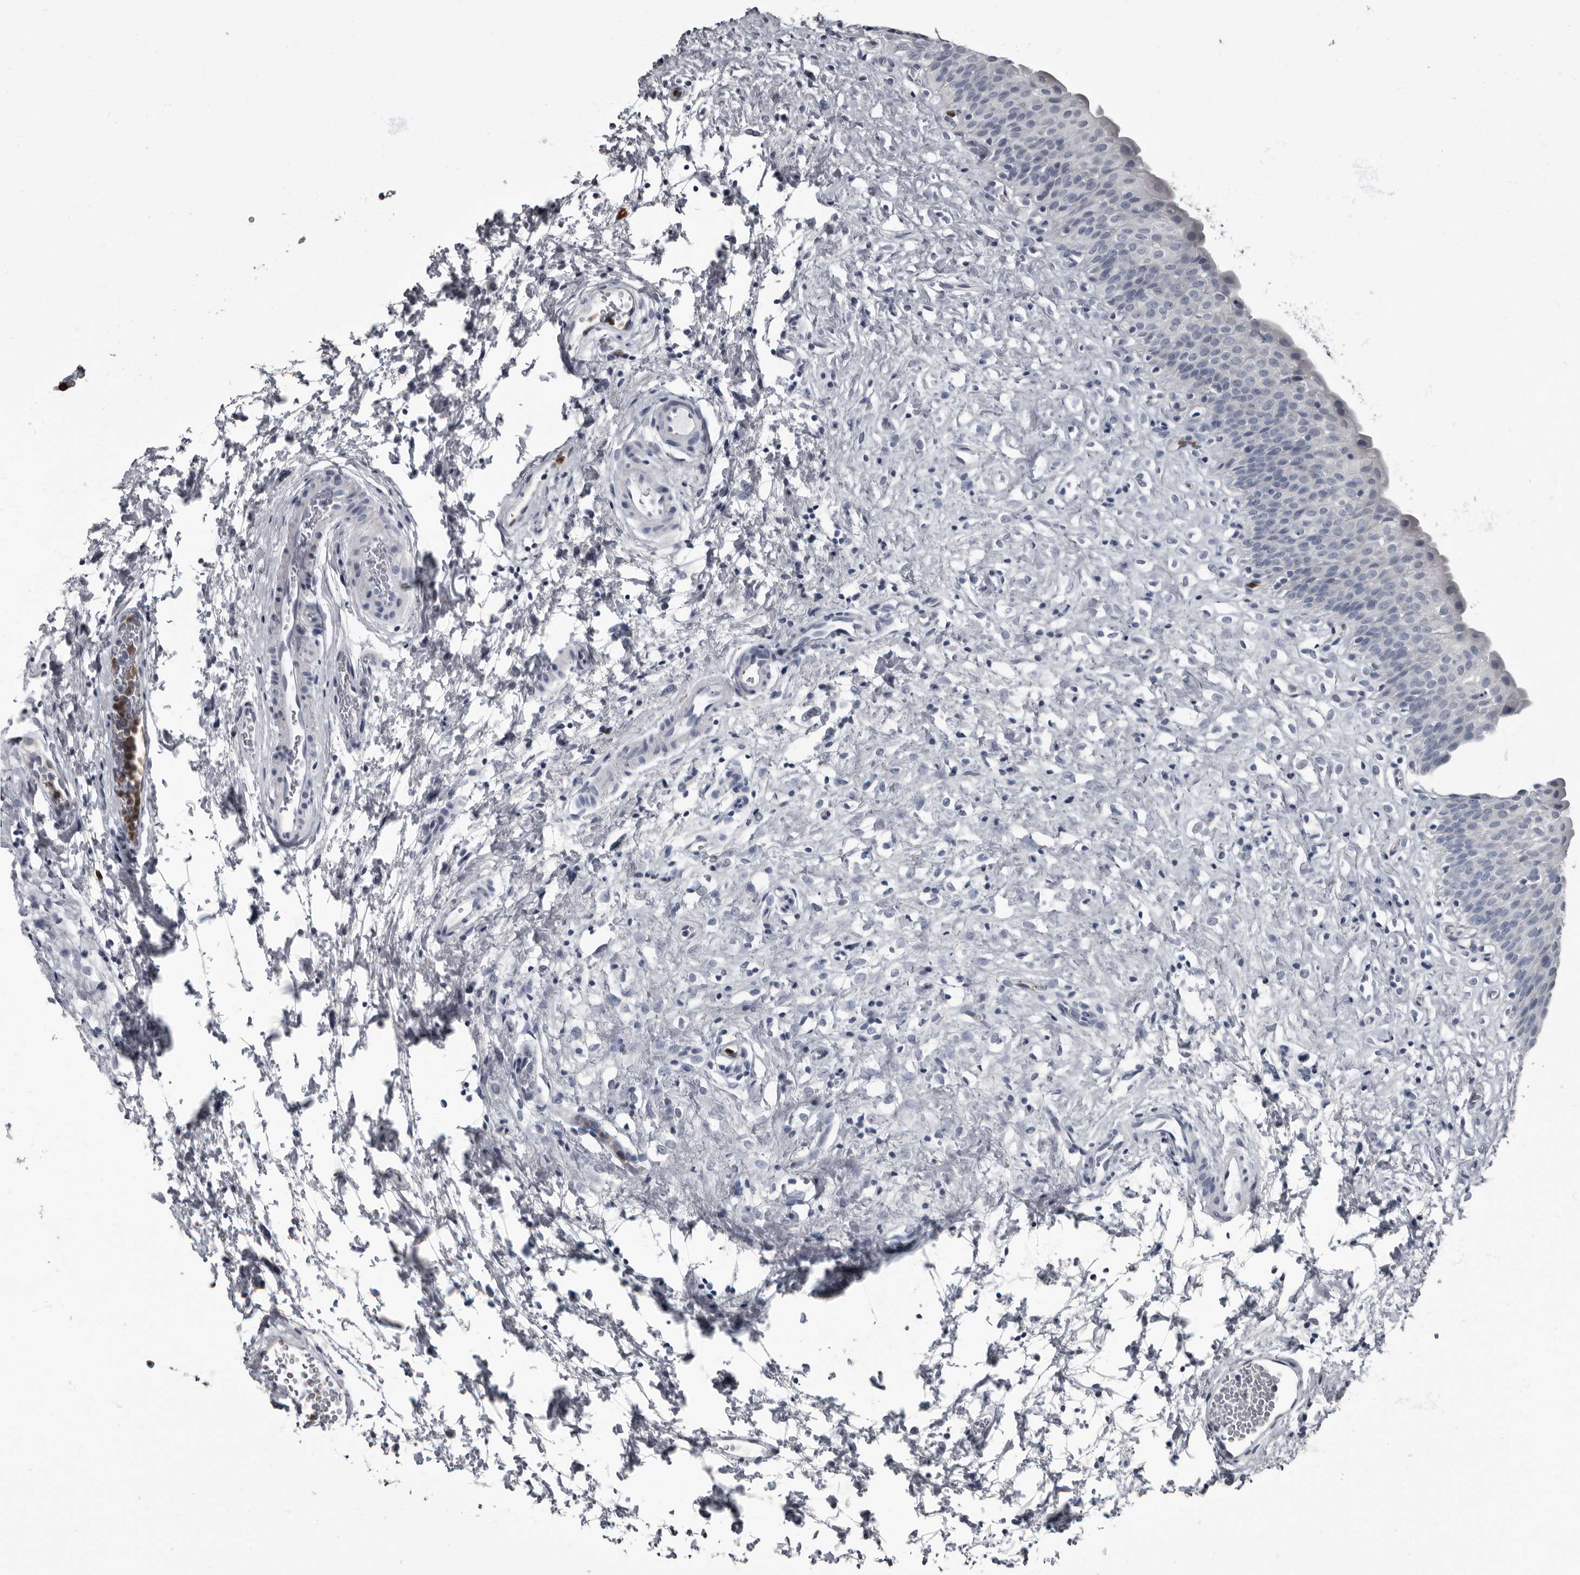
{"staining": {"intensity": "negative", "quantity": "none", "location": "none"}, "tissue": "urinary bladder", "cell_type": "Urothelial cells", "image_type": "normal", "snomed": [{"axis": "morphology", "description": "Normal tissue, NOS"}, {"axis": "topography", "description": "Urinary bladder"}], "caption": "Urinary bladder stained for a protein using immunohistochemistry shows no expression urothelial cells.", "gene": "TPD52L1", "patient": {"sex": "male", "age": 51}}